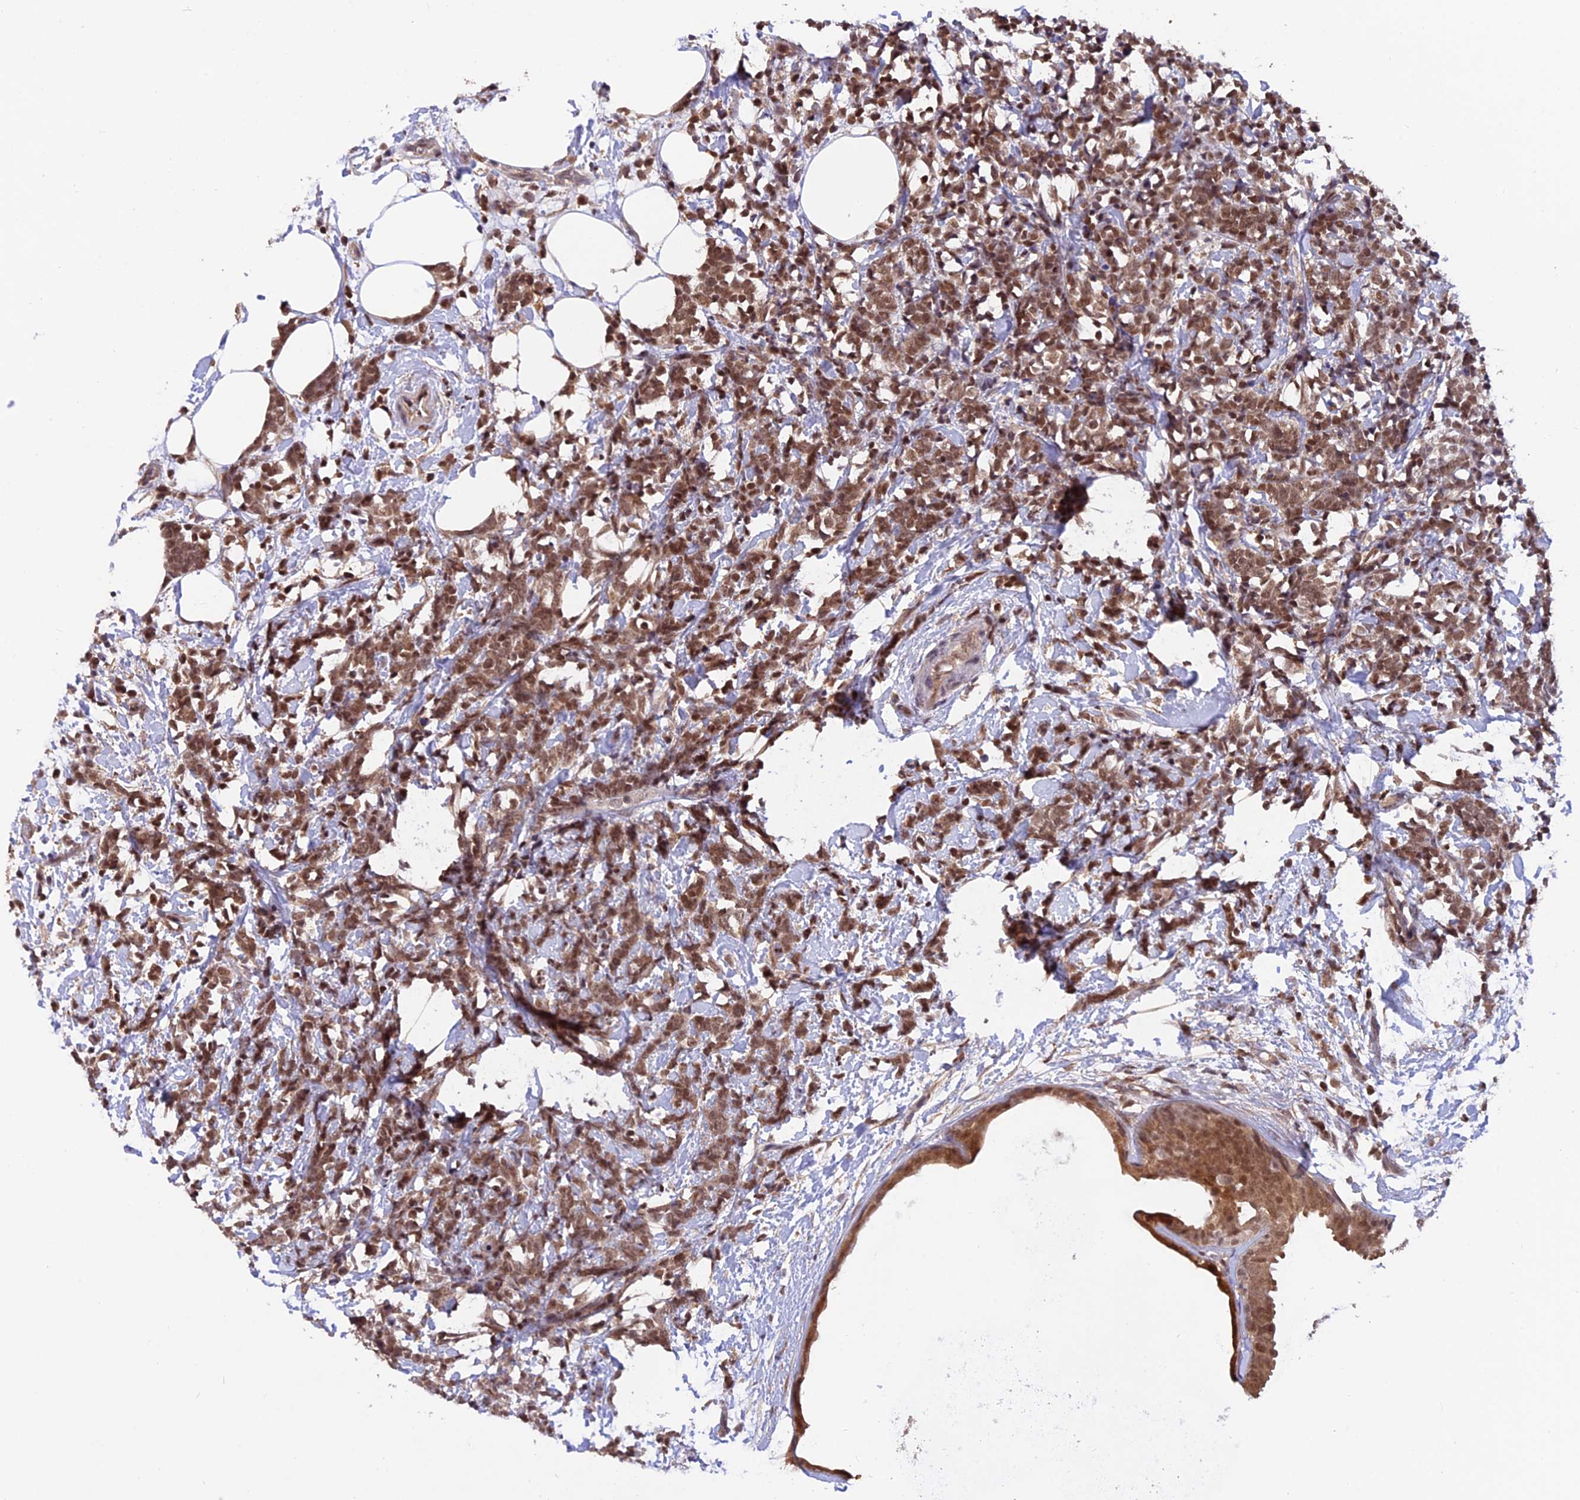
{"staining": {"intensity": "moderate", "quantity": ">75%", "location": "cytoplasmic/membranous,nuclear"}, "tissue": "breast cancer", "cell_type": "Tumor cells", "image_type": "cancer", "snomed": [{"axis": "morphology", "description": "Lobular carcinoma"}, {"axis": "topography", "description": "Breast"}], "caption": "This is a photomicrograph of immunohistochemistry (IHC) staining of lobular carcinoma (breast), which shows moderate staining in the cytoplasmic/membranous and nuclear of tumor cells.", "gene": "MNS1", "patient": {"sex": "female", "age": 58}}